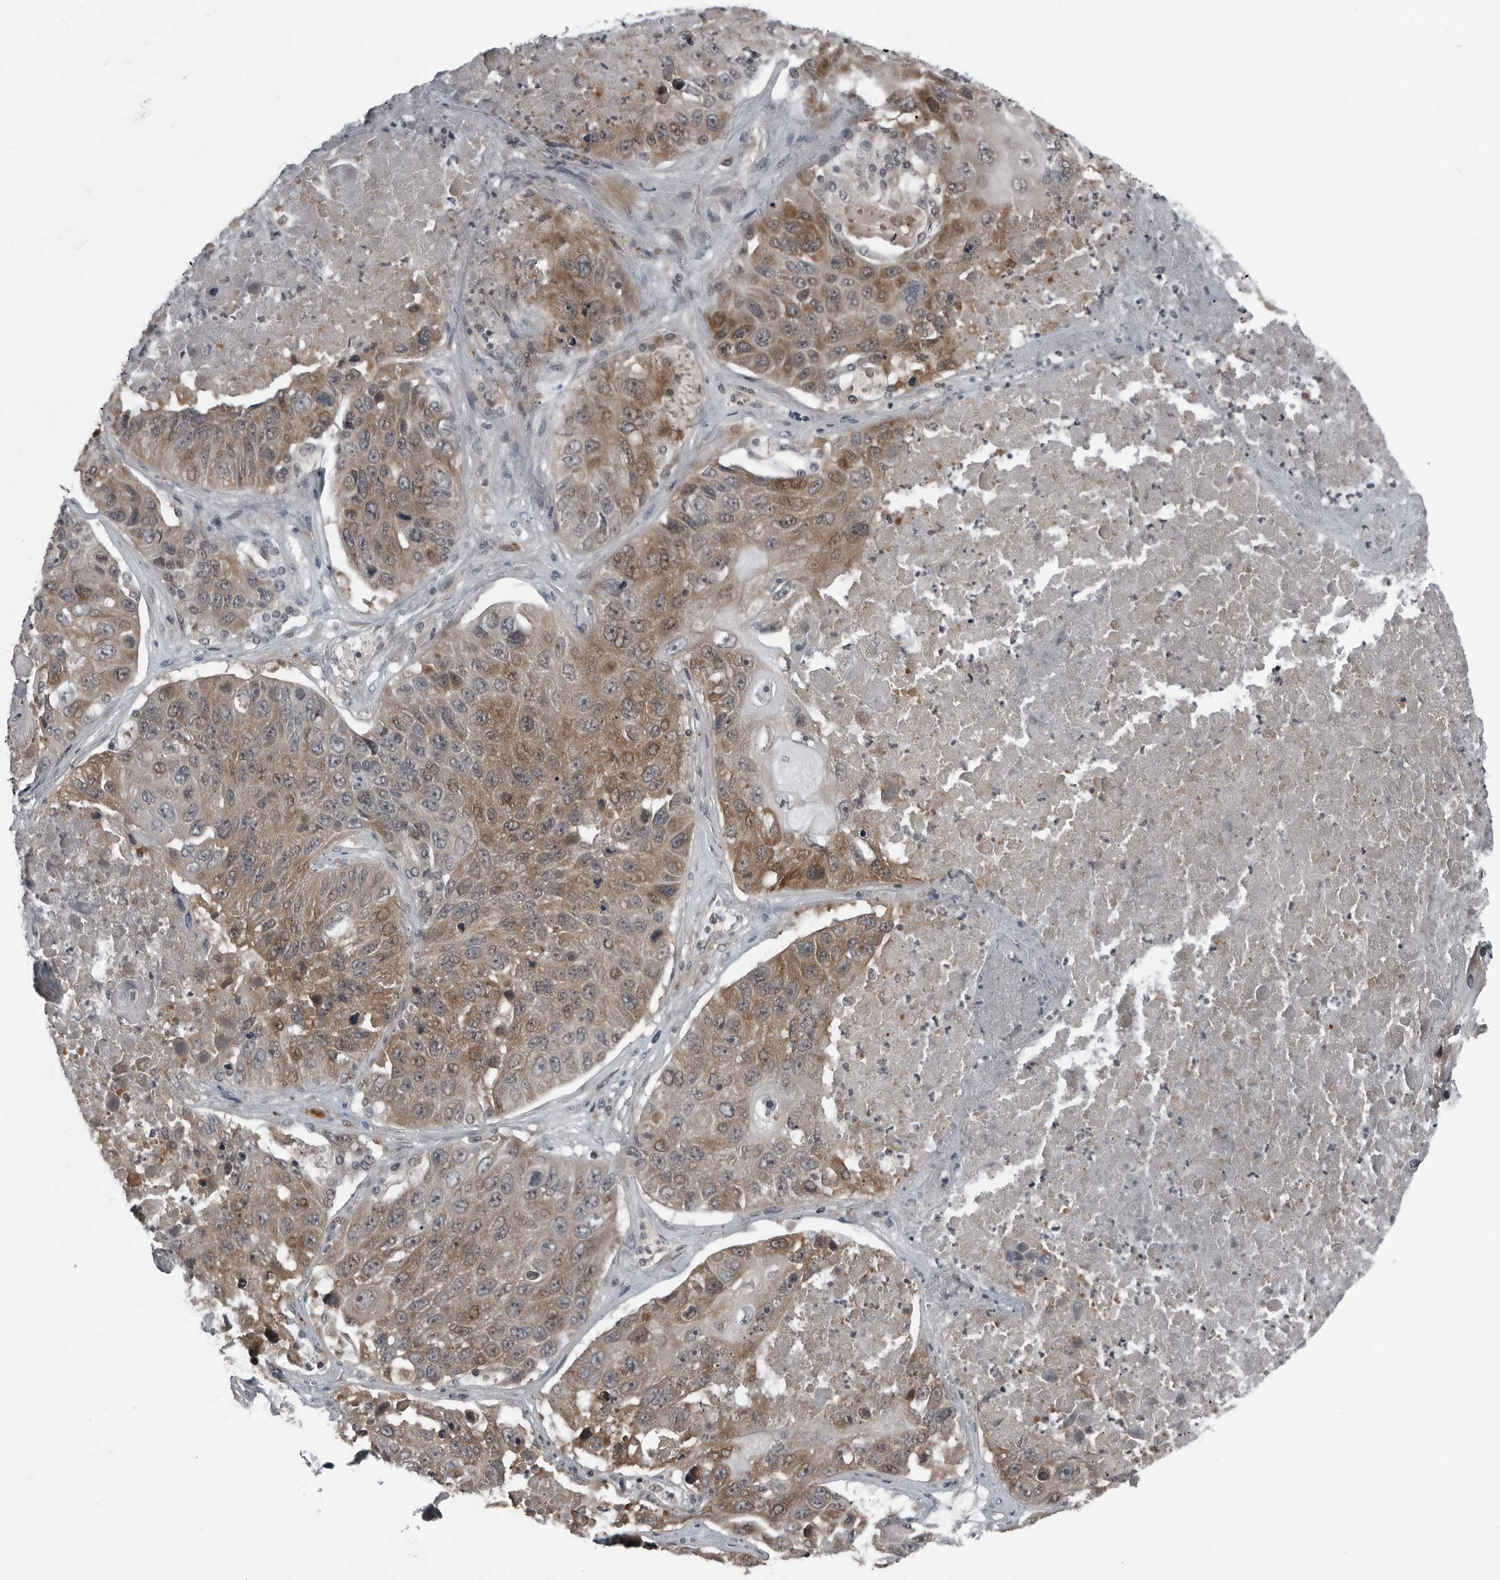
{"staining": {"intensity": "moderate", "quantity": ">75%", "location": "cytoplasmic/membranous,nuclear"}, "tissue": "lung cancer", "cell_type": "Tumor cells", "image_type": "cancer", "snomed": [{"axis": "morphology", "description": "Squamous cell carcinoma, NOS"}, {"axis": "topography", "description": "Lung"}], "caption": "Human lung squamous cell carcinoma stained with a brown dye demonstrates moderate cytoplasmic/membranous and nuclear positive positivity in about >75% of tumor cells.", "gene": "GAK", "patient": {"sex": "male", "age": 61}}